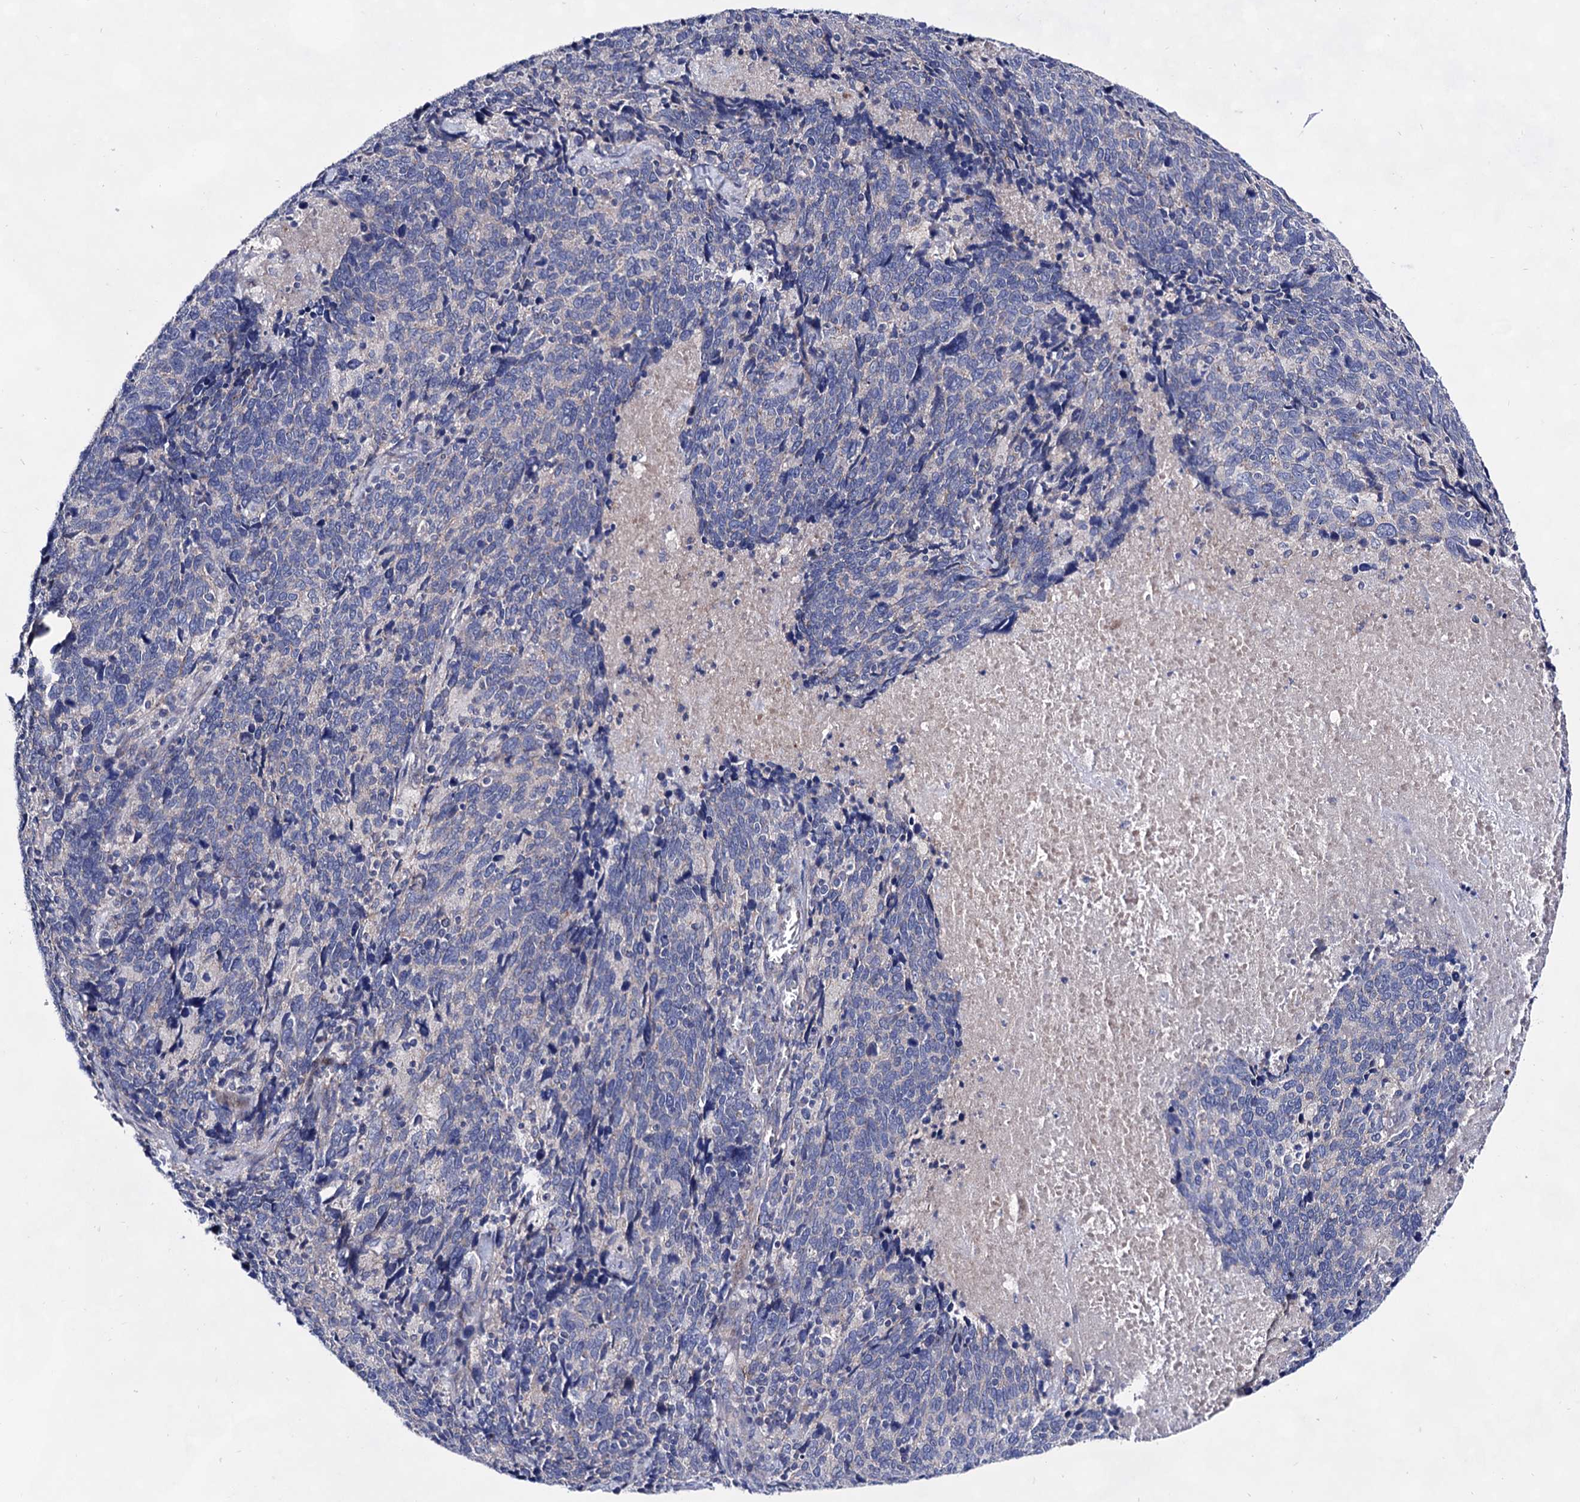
{"staining": {"intensity": "negative", "quantity": "none", "location": "none"}, "tissue": "cervical cancer", "cell_type": "Tumor cells", "image_type": "cancer", "snomed": [{"axis": "morphology", "description": "Squamous cell carcinoma, NOS"}, {"axis": "topography", "description": "Cervix"}], "caption": "Squamous cell carcinoma (cervical) was stained to show a protein in brown. There is no significant staining in tumor cells.", "gene": "PLIN1", "patient": {"sex": "female", "age": 41}}